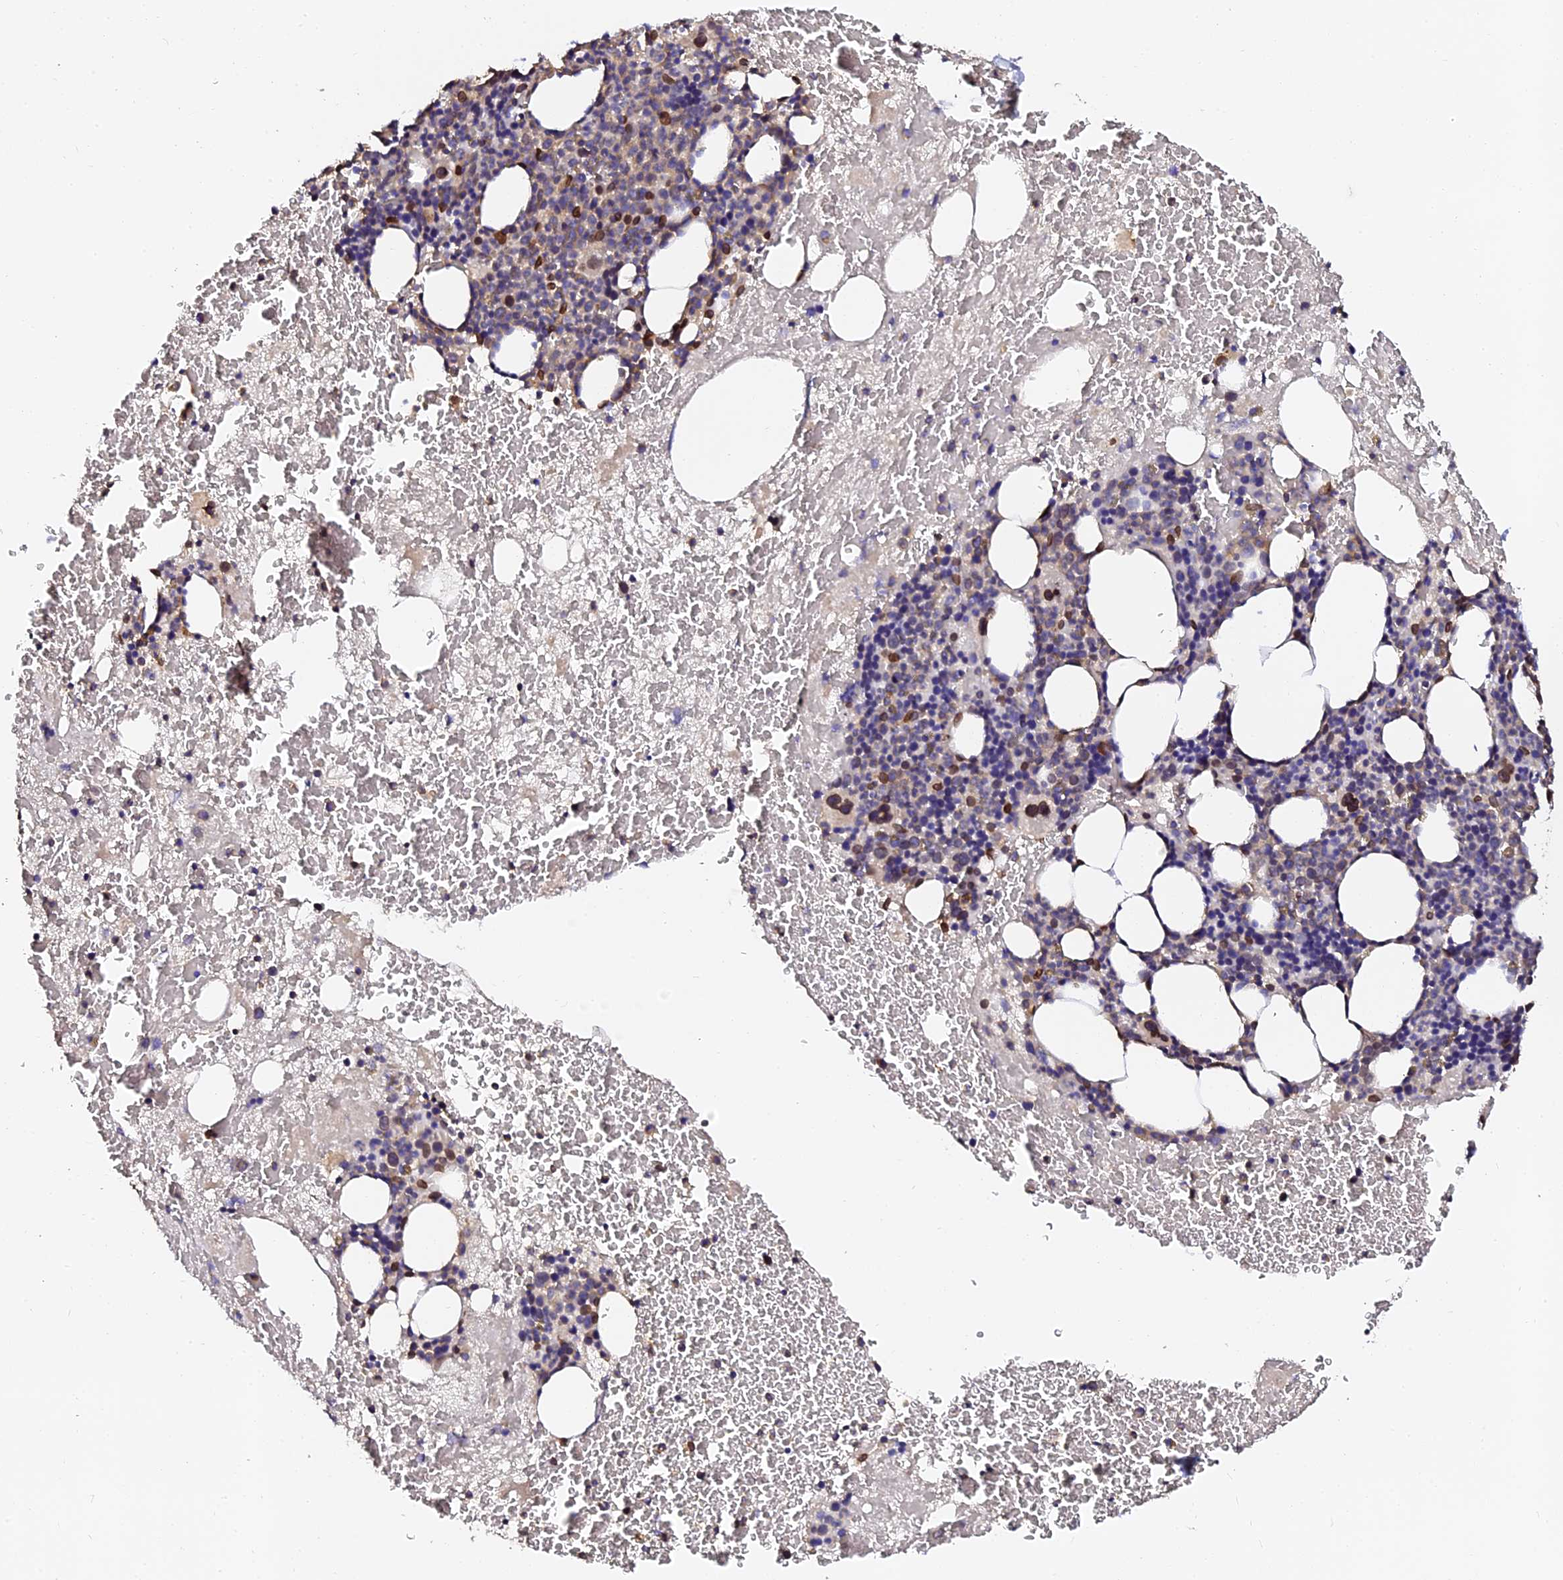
{"staining": {"intensity": "strong", "quantity": "<25%", "location": "cytoplasmic/membranous,nuclear"}, "tissue": "bone marrow", "cell_type": "Hematopoietic cells", "image_type": "normal", "snomed": [{"axis": "morphology", "description": "Normal tissue, NOS"}, {"axis": "topography", "description": "Bone marrow"}], "caption": "About <25% of hematopoietic cells in unremarkable bone marrow exhibit strong cytoplasmic/membranous,nuclear protein expression as visualized by brown immunohistochemical staining.", "gene": "ANAPC5", "patient": {"sex": "male", "age": 89}}